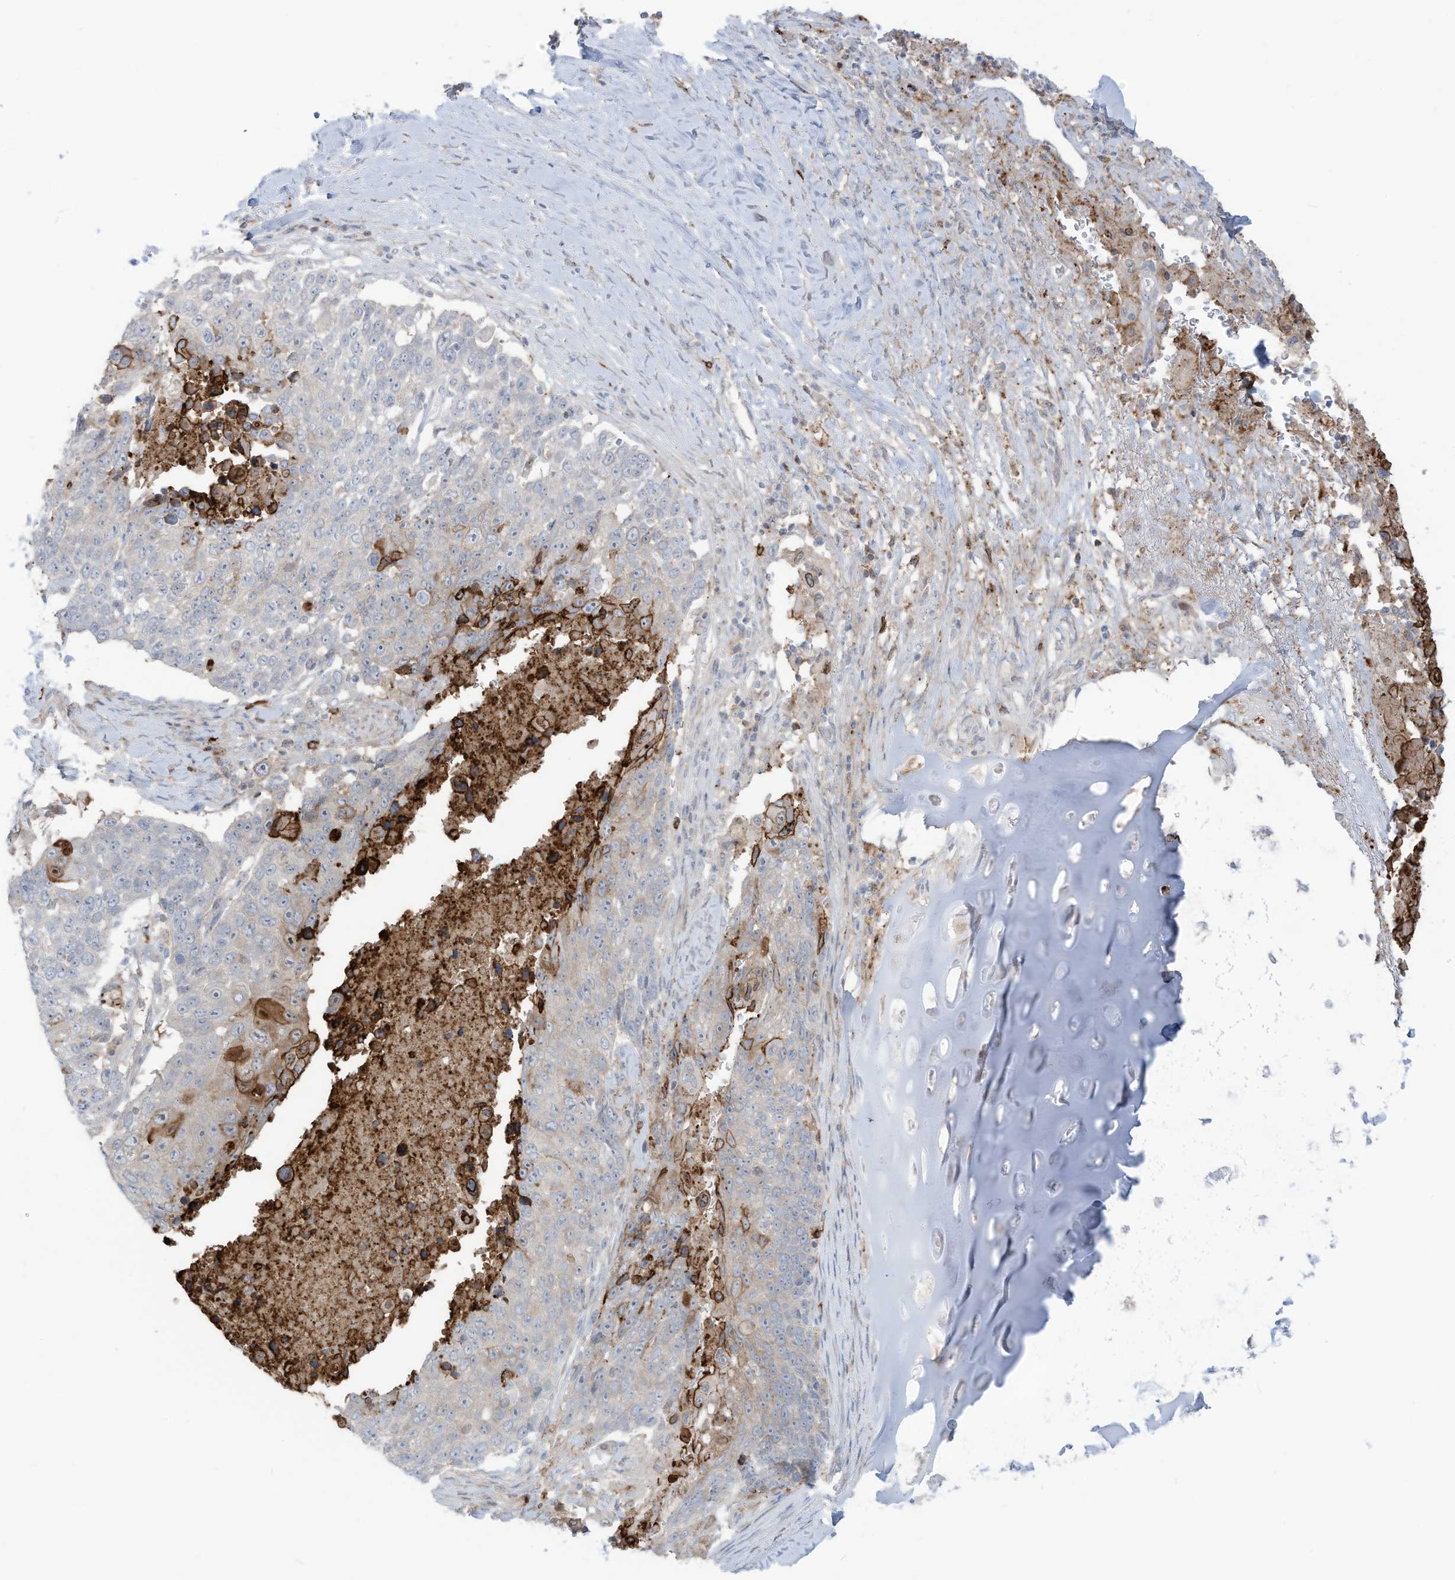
{"staining": {"intensity": "negative", "quantity": "none", "location": "none"}, "tissue": "lung cancer", "cell_type": "Tumor cells", "image_type": "cancer", "snomed": [{"axis": "morphology", "description": "Squamous cell carcinoma, NOS"}, {"axis": "topography", "description": "Lung"}], "caption": "The IHC image has no significant positivity in tumor cells of squamous cell carcinoma (lung) tissue.", "gene": "NOTO", "patient": {"sex": "male", "age": 66}}